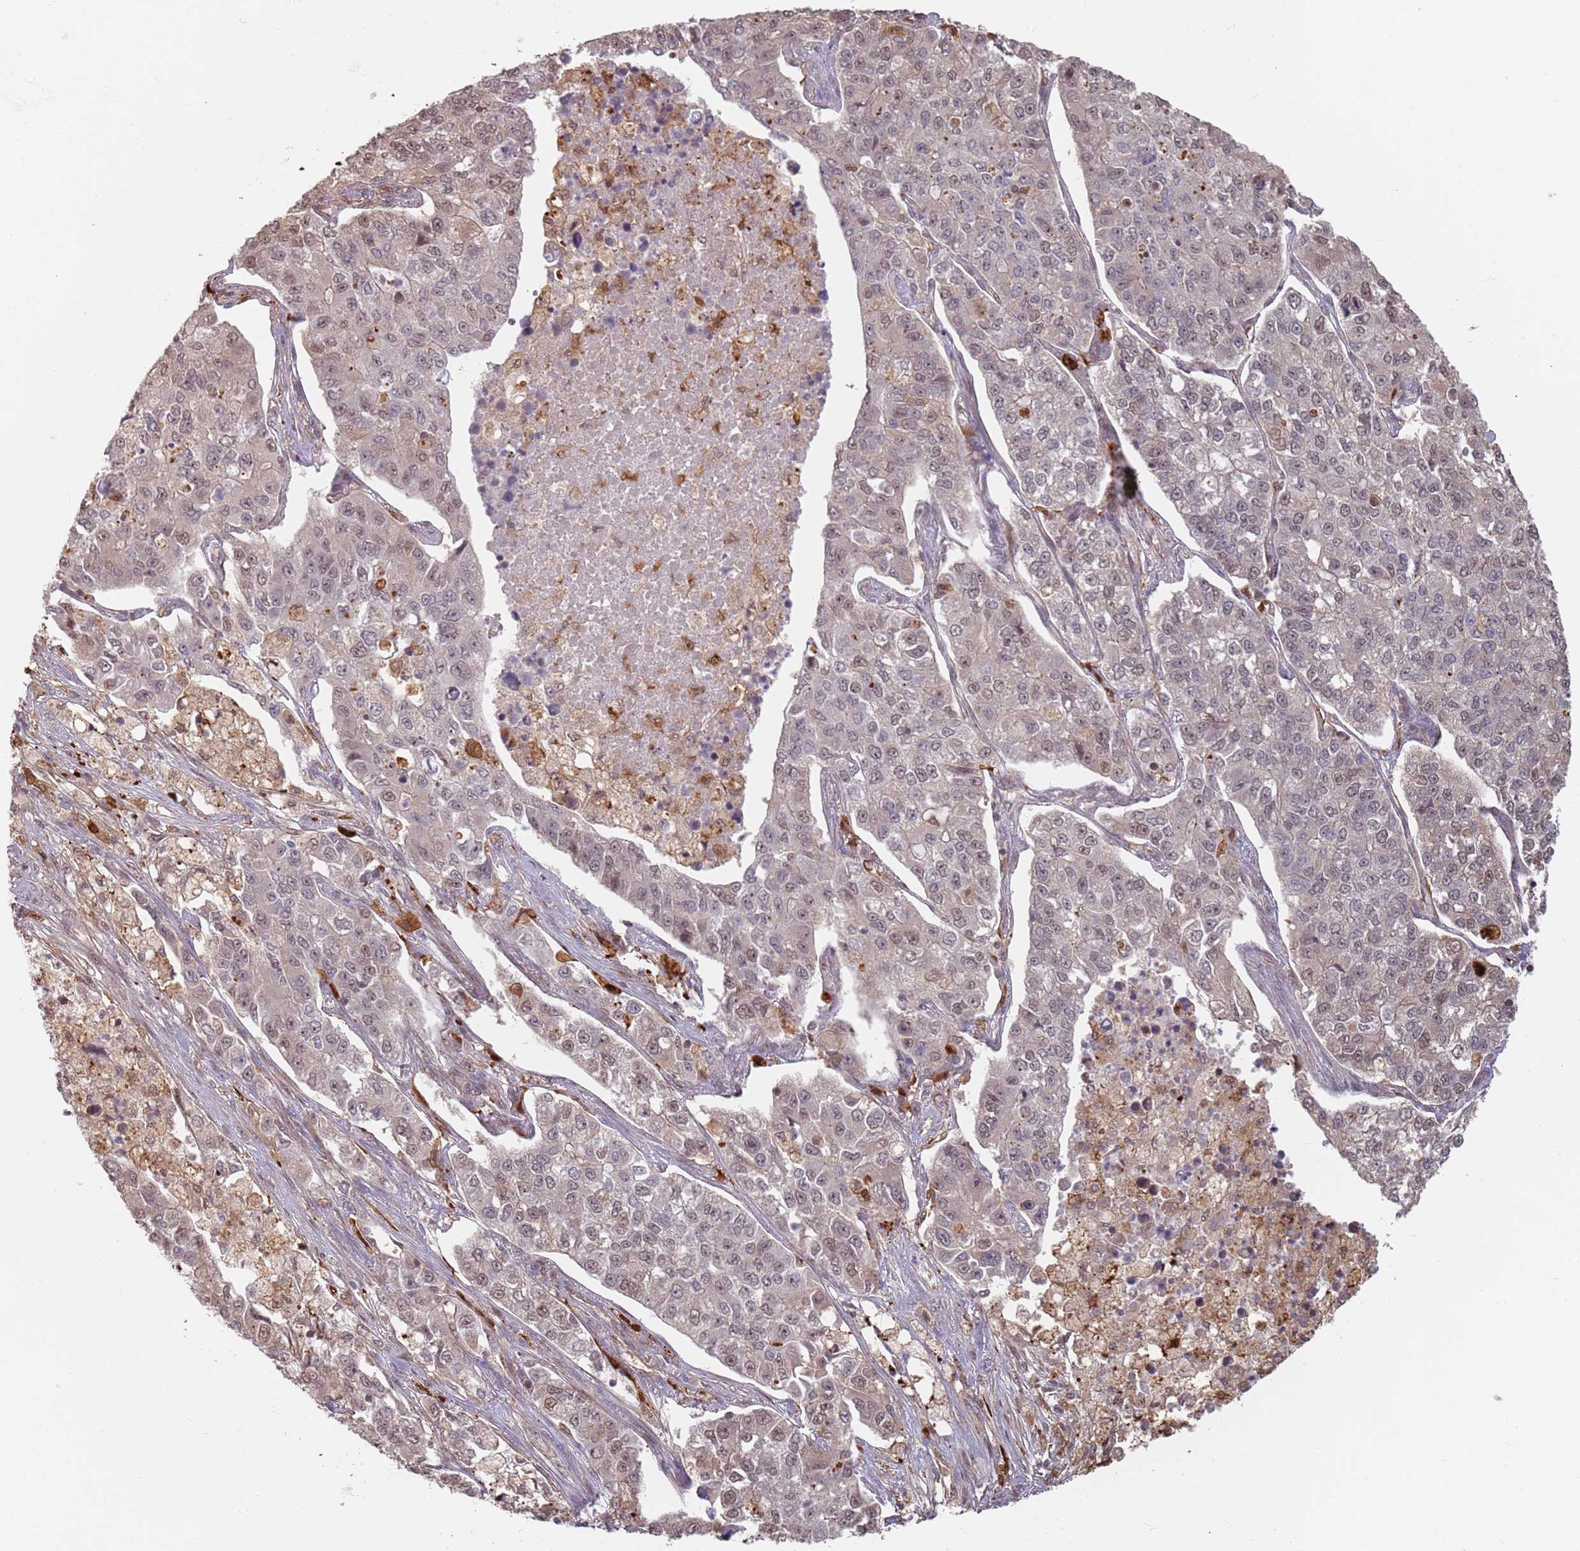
{"staining": {"intensity": "weak", "quantity": "25%-75%", "location": "nuclear"}, "tissue": "lung cancer", "cell_type": "Tumor cells", "image_type": "cancer", "snomed": [{"axis": "morphology", "description": "Adenocarcinoma, NOS"}, {"axis": "topography", "description": "Lung"}], "caption": "This is an image of IHC staining of lung adenocarcinoma, which shows weak staining in the nuclear of tumor cells.", "gene": "PLSCR5", "patient": {"sex": "male", "age": 49}}